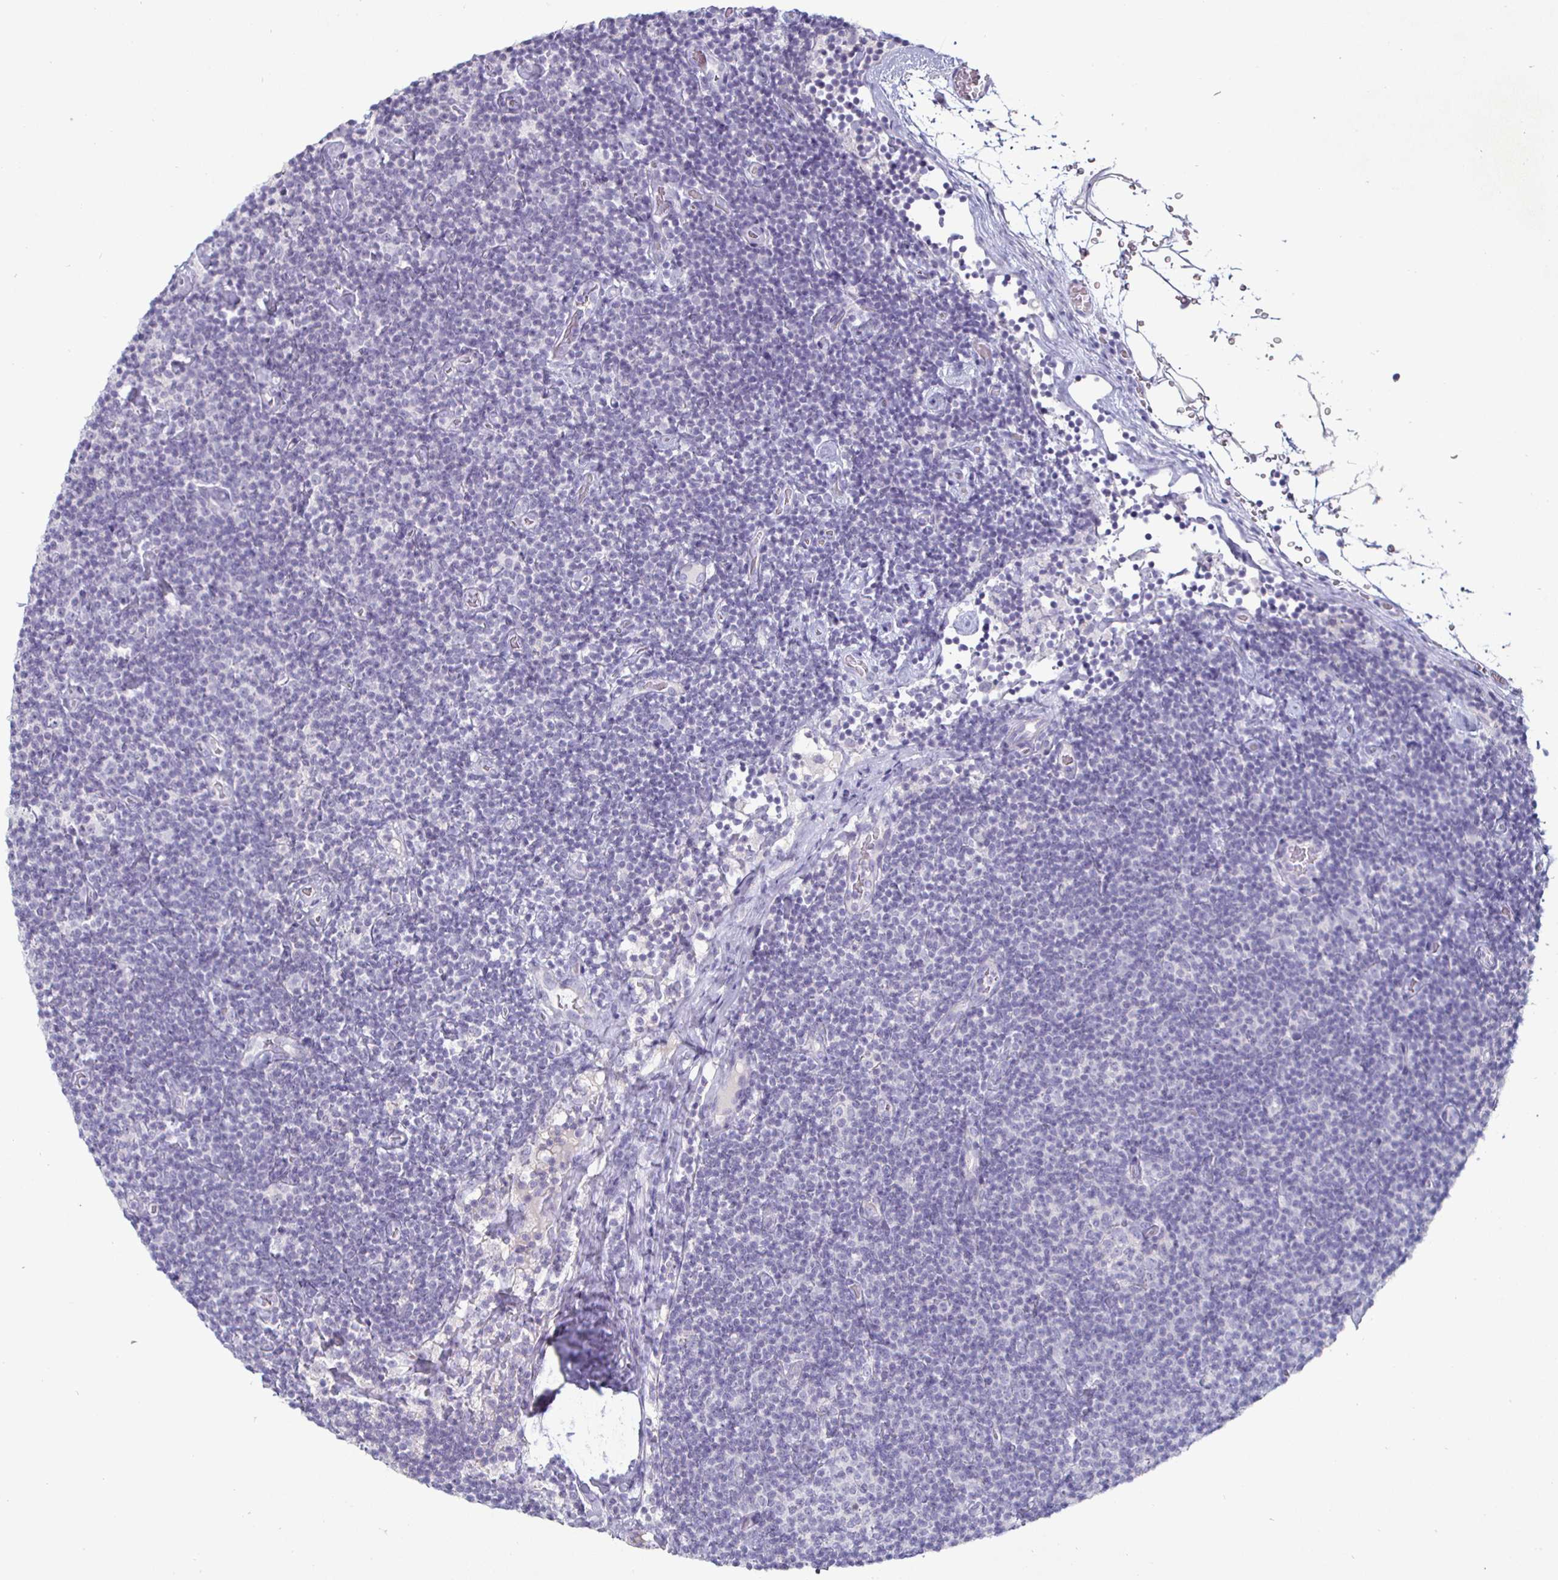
{"staining": {"intensity": "negative", "quantity": "none", "location": "none"}, "tissue": "lymphoma", "cell_type": "Tumor cells", "image_type": "cancer", "snomed": [{"axis": "morphology", "description": "Malignant lymphoma, non-Hodgkin's type, Low grade"}, {"axis": "topography", "description": "Lymph node"}], "caption": "Lymphoma stained for a protein using immunohistochemistry demonstrates no staining tumor cells.", "gene": "ENPP1", "patient": {"sex": "male", "age": 81}}